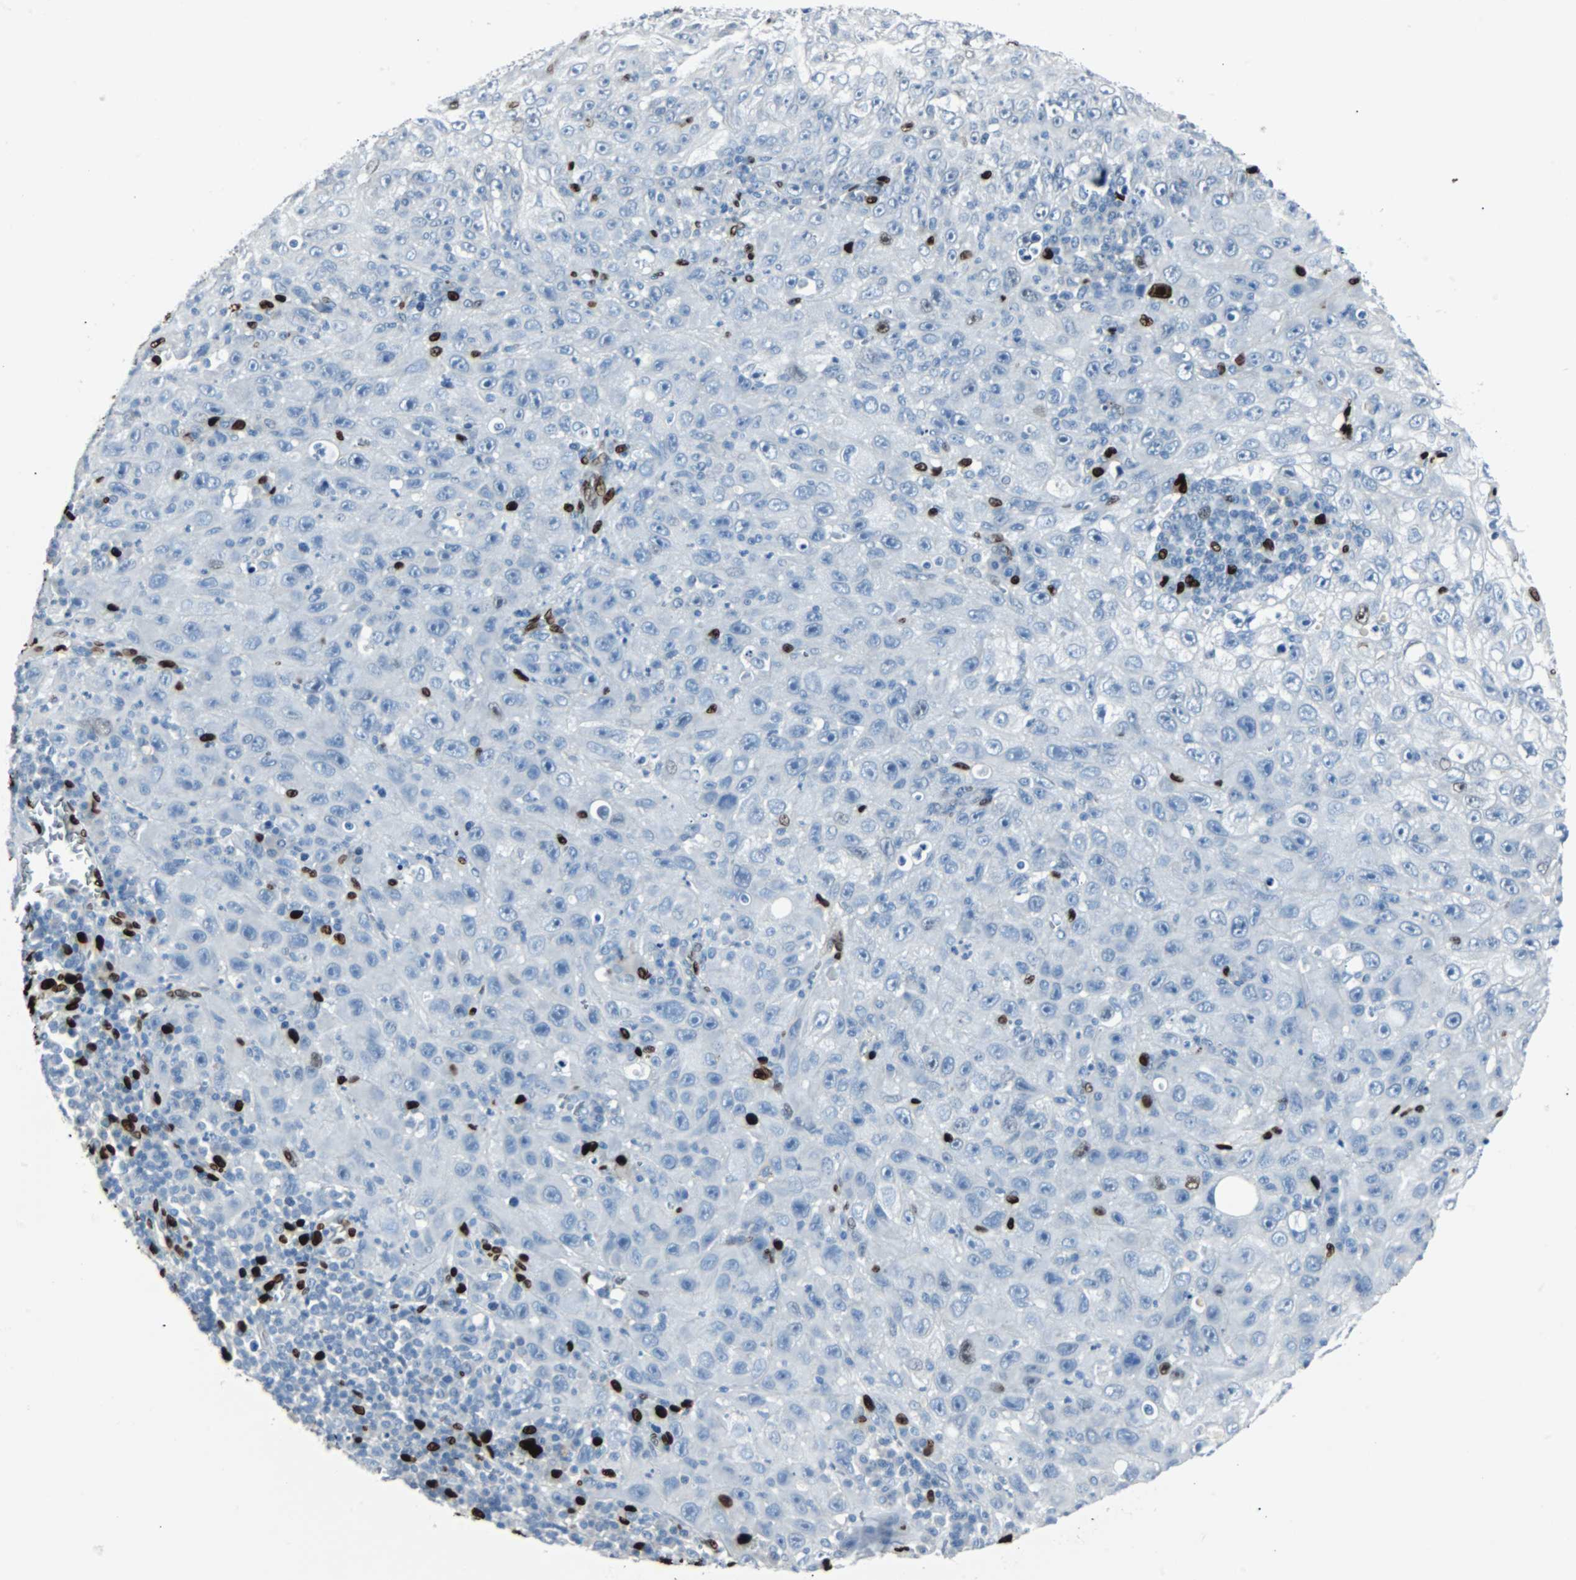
{"staining": {"intensity": "negative", "quantity": "none", "location": "none"}, "tissue": "skin cancer", "cell_type": "Tumor cells", "image_type": "cancer", "snomed": [{"axis": "morphology", "description": "Squamous cell carcinoma, NOS"}, {"axis": "topography", "description": "Skin"}], "caption": "The histopathology image exhibits no staining of tumor cells in skin cancer.", "gene": "IL33", "patient": {"sex": "male", "age": 75}}